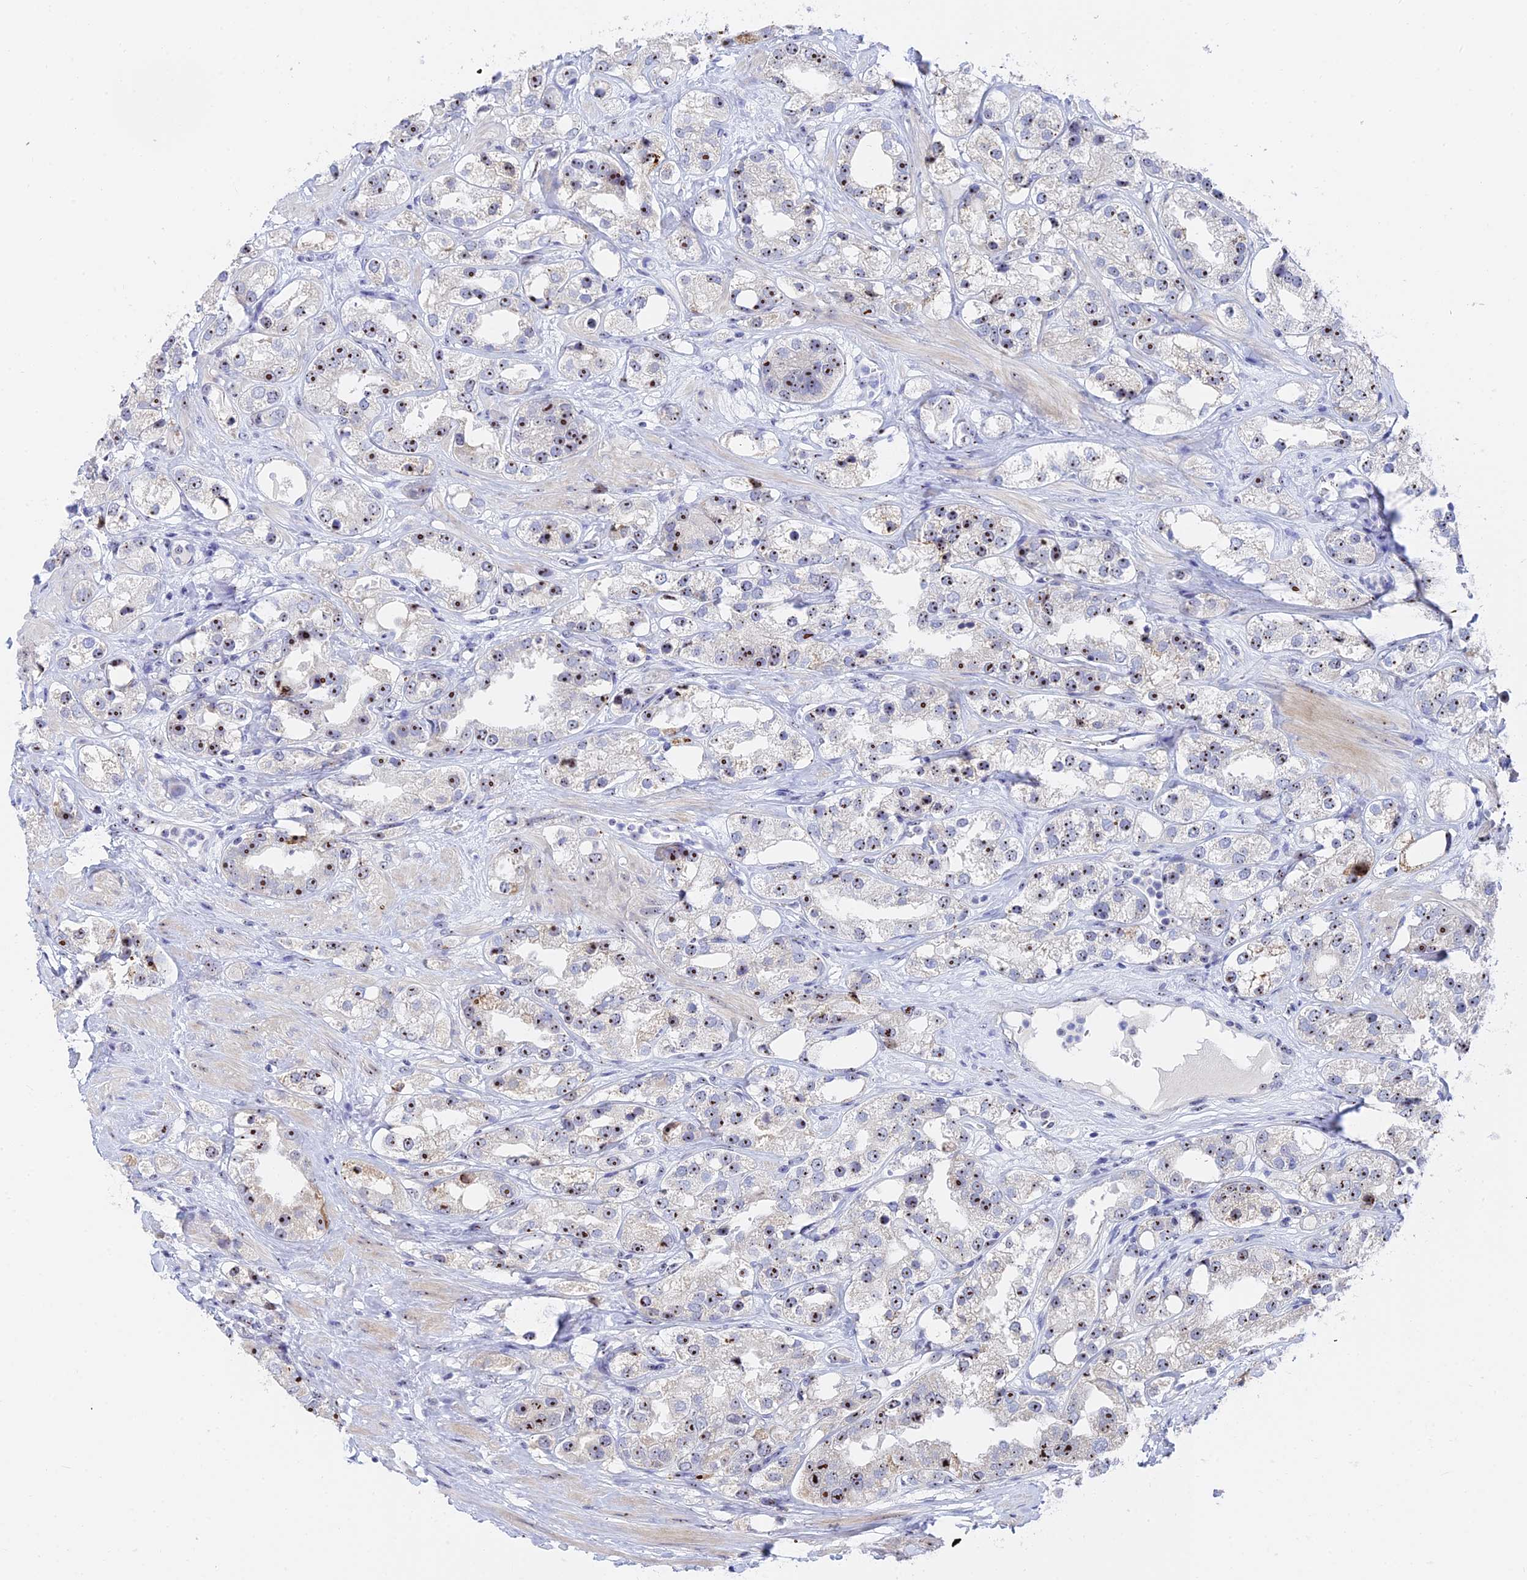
{"staining": {"intensity": "strong", "quantity": "25%-75%", "location": "nuclear"}, "tissue": "prostate cancer", "cell_type": "Tumor cells", "image_type": "cancer", "snomed": [{"axis": "morphology", "description": "Adenocarcinoma, NOS"}, {"axis": "topography", "description": "Prostate"}], "caption": "Immunohistochemistry (IHC) of prostate cancer displays high levels of strong nuclear positivity in about 25%-75% of tumor cells.", "gene": "RSL1D1", "patient": {"sex": "male", "age": 79}}